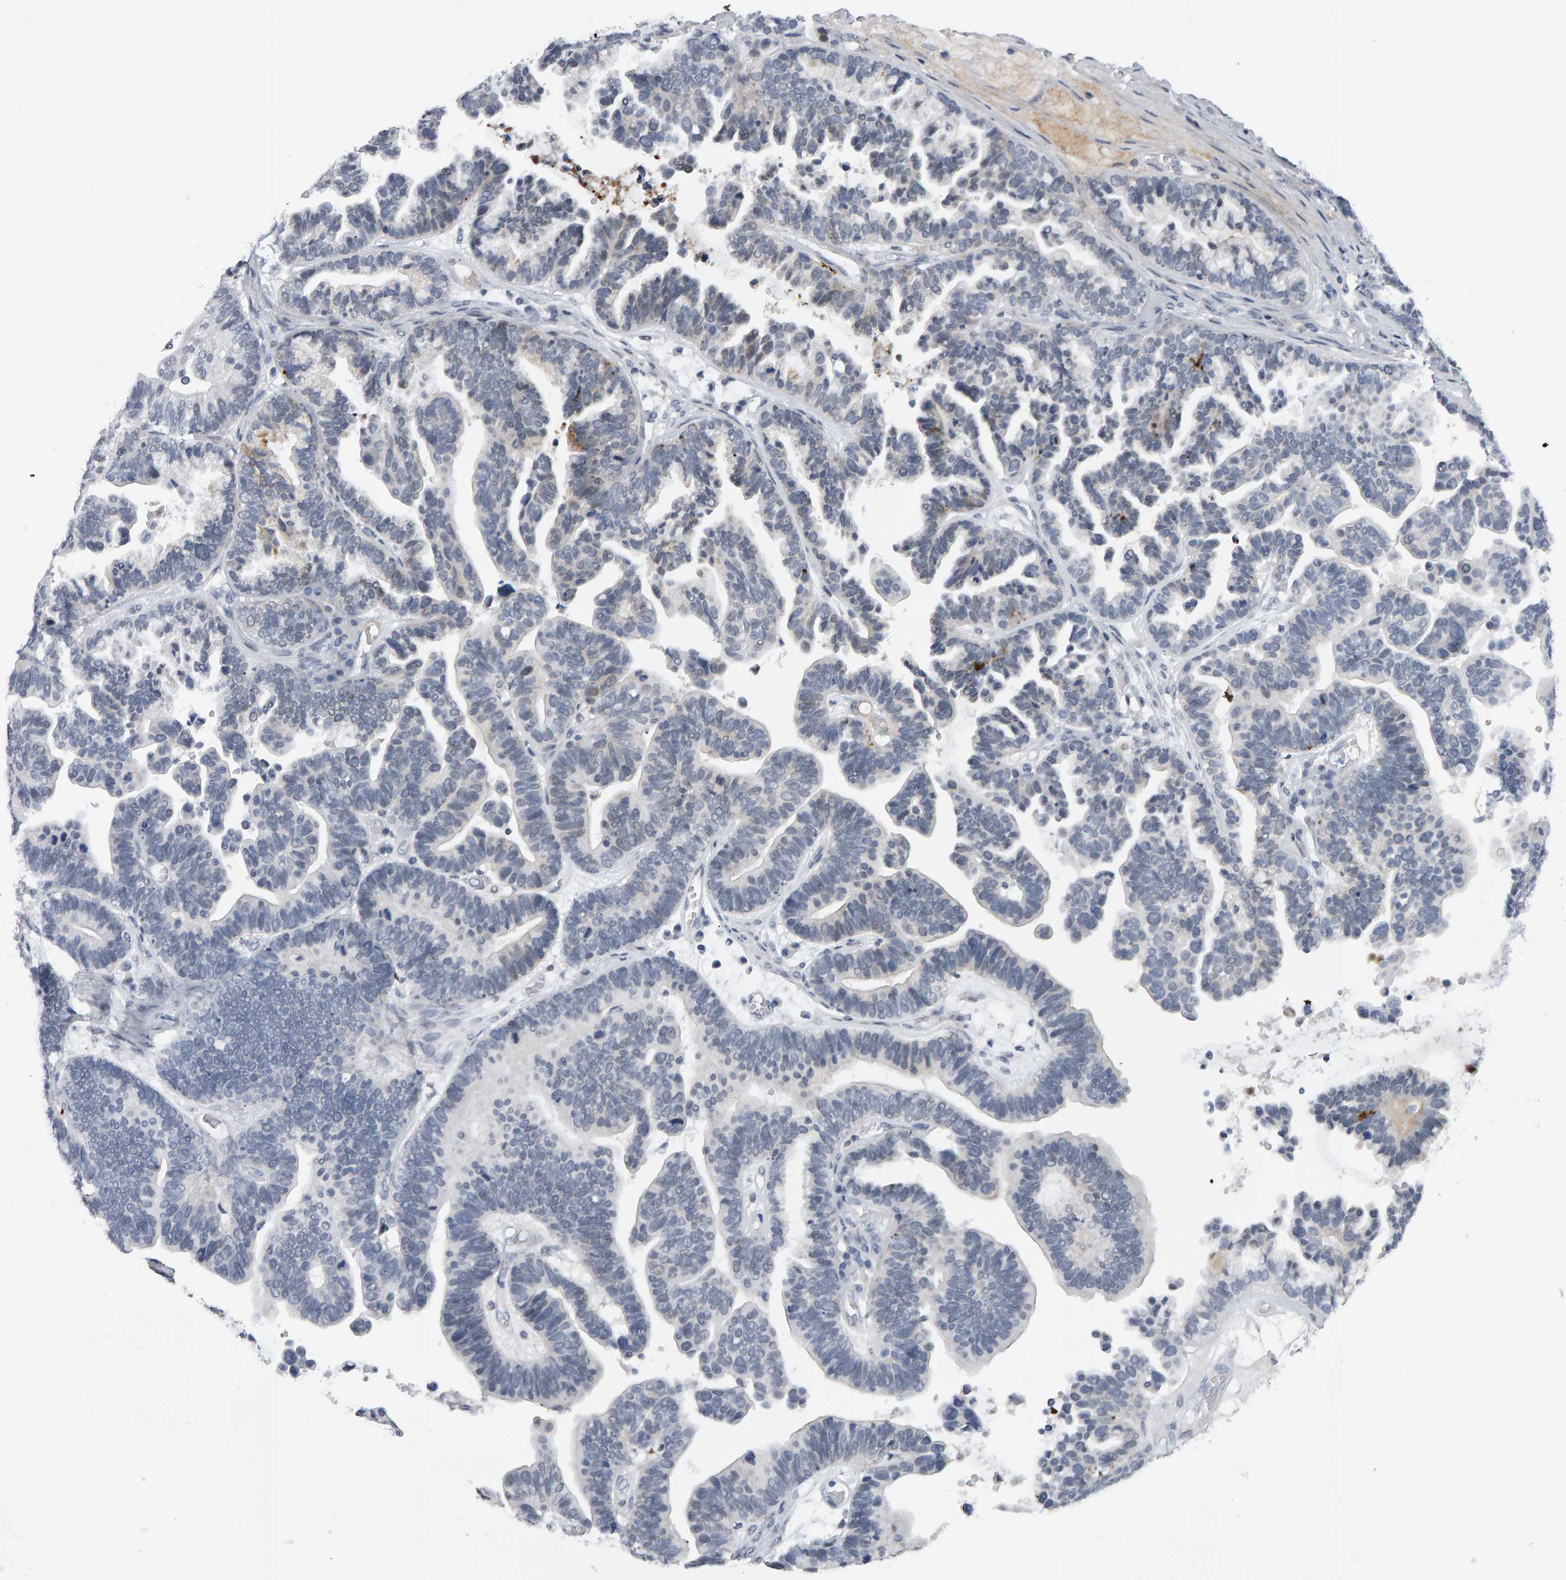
{"staining": {"intensity": "negative", "quantity": "none", "location": "none"}, "tissue": "ovarian cancer", "cell_type": "Tumor cells", "image_type": "cancer", "snomed": [{"axis": "morphology", "description": "Cystadenocarcinoma, serous, NOS"}, {"axis": "topography", "description": "Ovary"}], "caption": "Serous cystadenocarcinoma (ovarian) was stained to show a protein in brown. There is no significant expression in tumor cells.", "gene": "IPO8", "patient": {"sex": "female", "age": 56}}